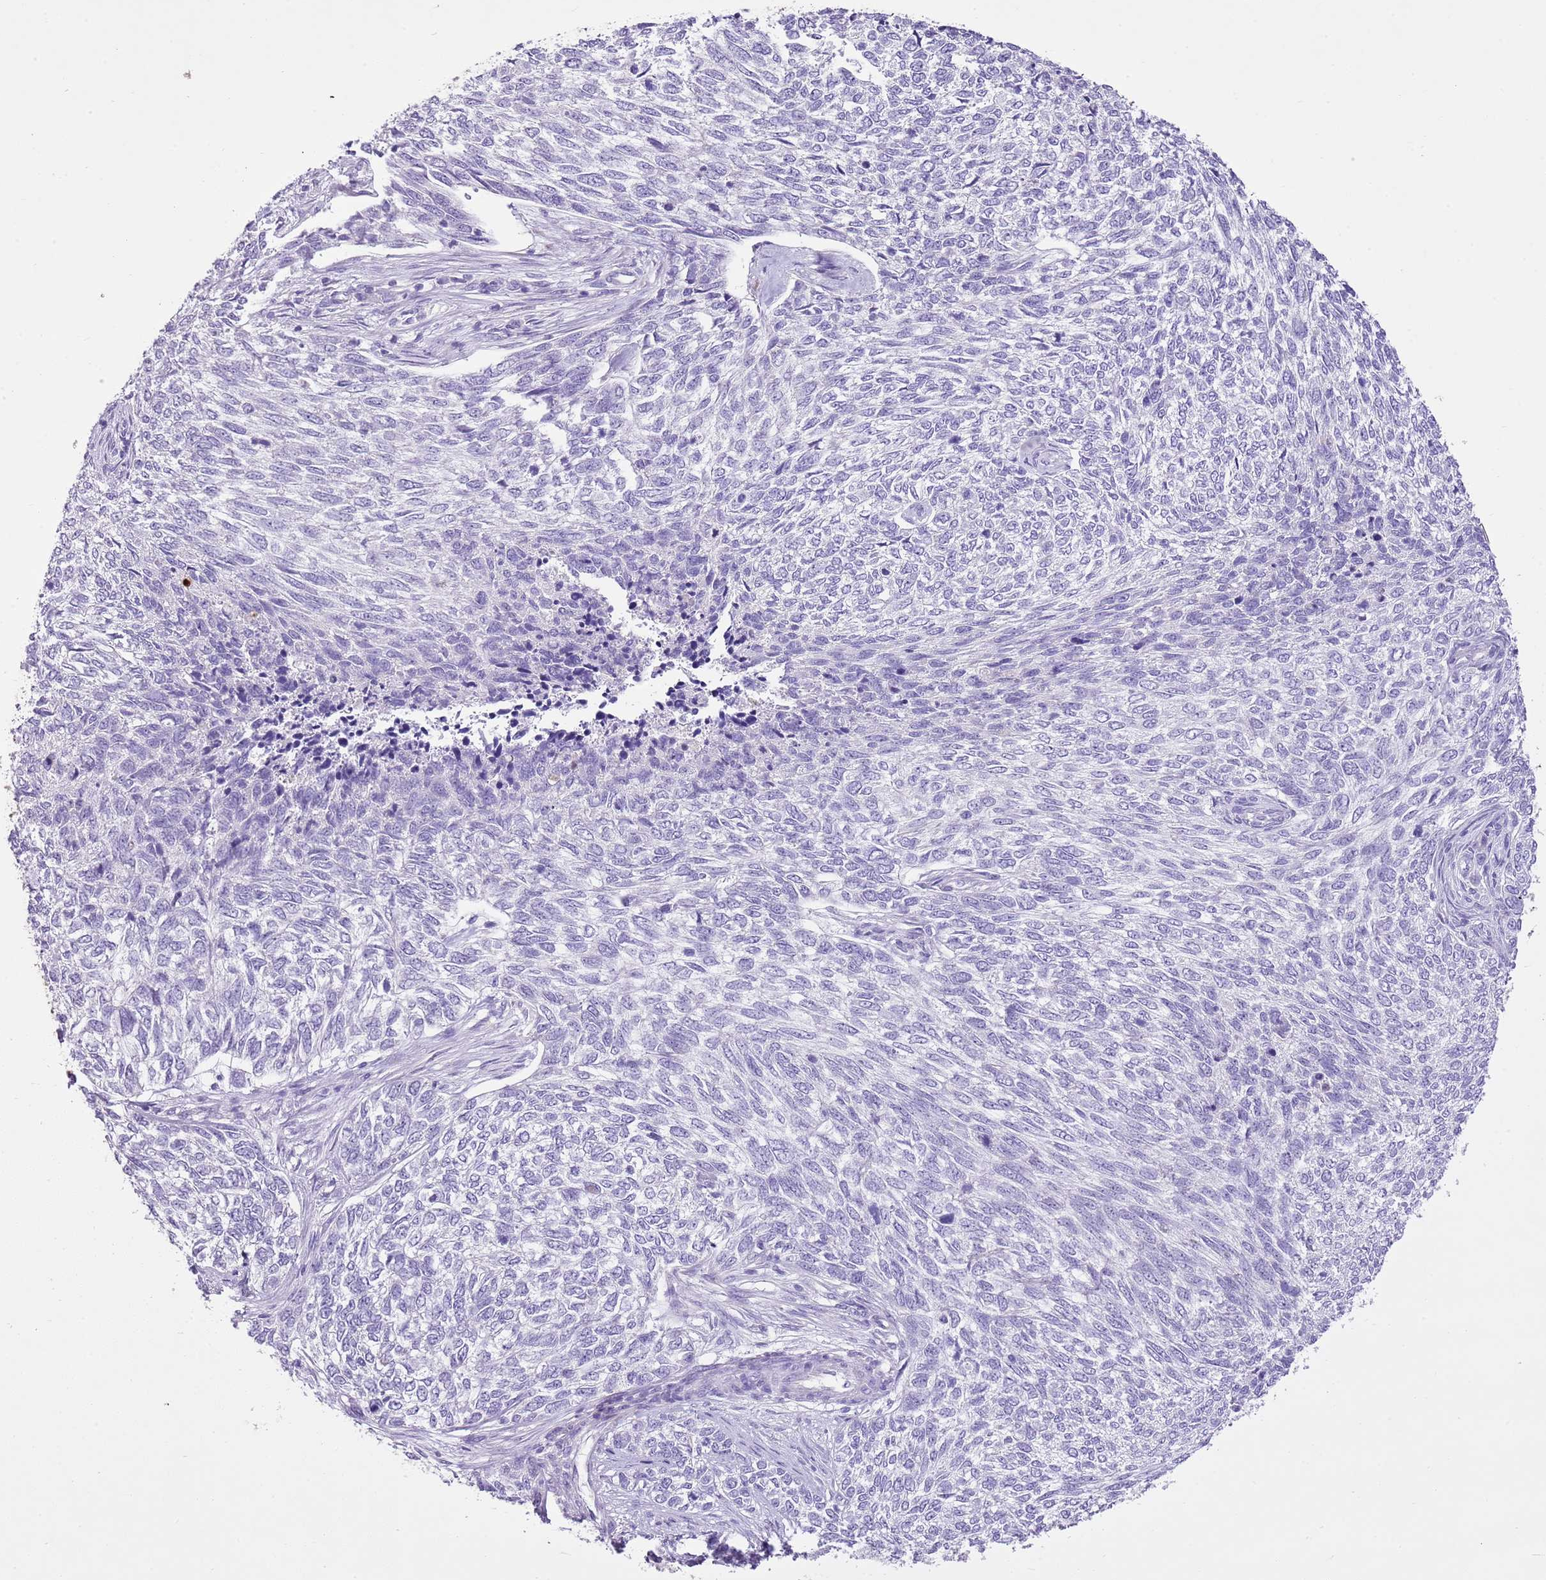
{"staining": {"intensity": "negative", "quantity": "none", "location": "none"}, "tissue": "skin cancer", "cell_type": "Tumor cells", "image_type": "cancer", "snomed": [{"axis": "morphology", "description": "Basal cell carcinoma"}, {"axis": "topography", "description": "Skin"}], "caption": "Tumor cells are negative for brown protein staining in basal cell carcinoma (skin).", "gene": "XPO7", "patient": {"sex": "female", "age": 65}}